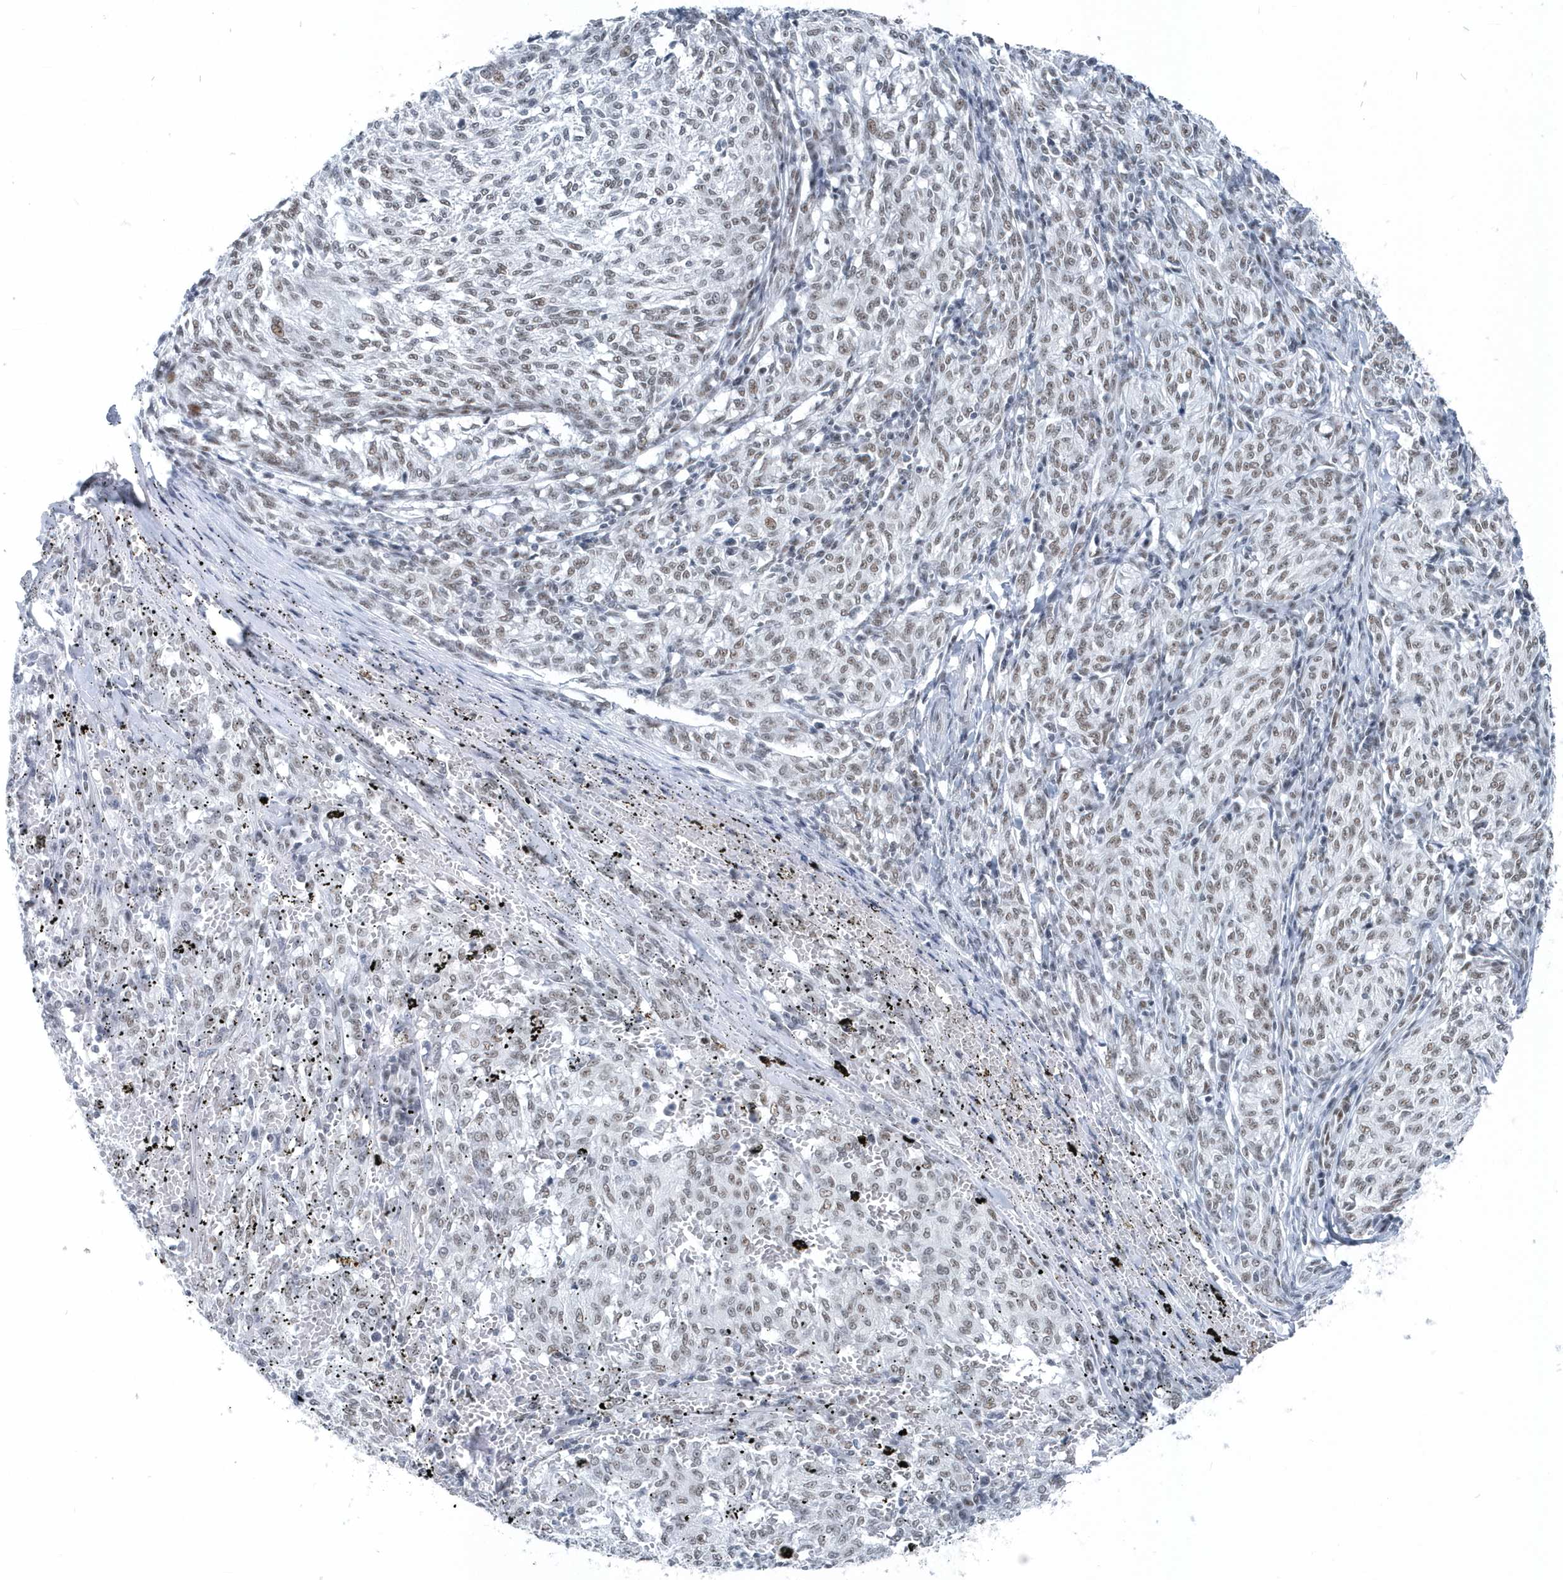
{"staining": {"intensity": "weak", "quantity": "25%-75%", "location": "nuclear"}, "tissue": "melanoma", "cell_type": "Tumor cells", "image_type": "cancer", "snomed": [{"axis": "morphology", "description": "Malignant melanoma, NOS"}, {"axis": "topography", "description": "Skin"}], "caption": "There is low levels of weak nuclear staining in tumor cells of malignant melanoma, as demonstrated by immunohistochemical staining (brown color).", "gene": "FIP1L1", "patient": {"sex": "female", "age": 72}}